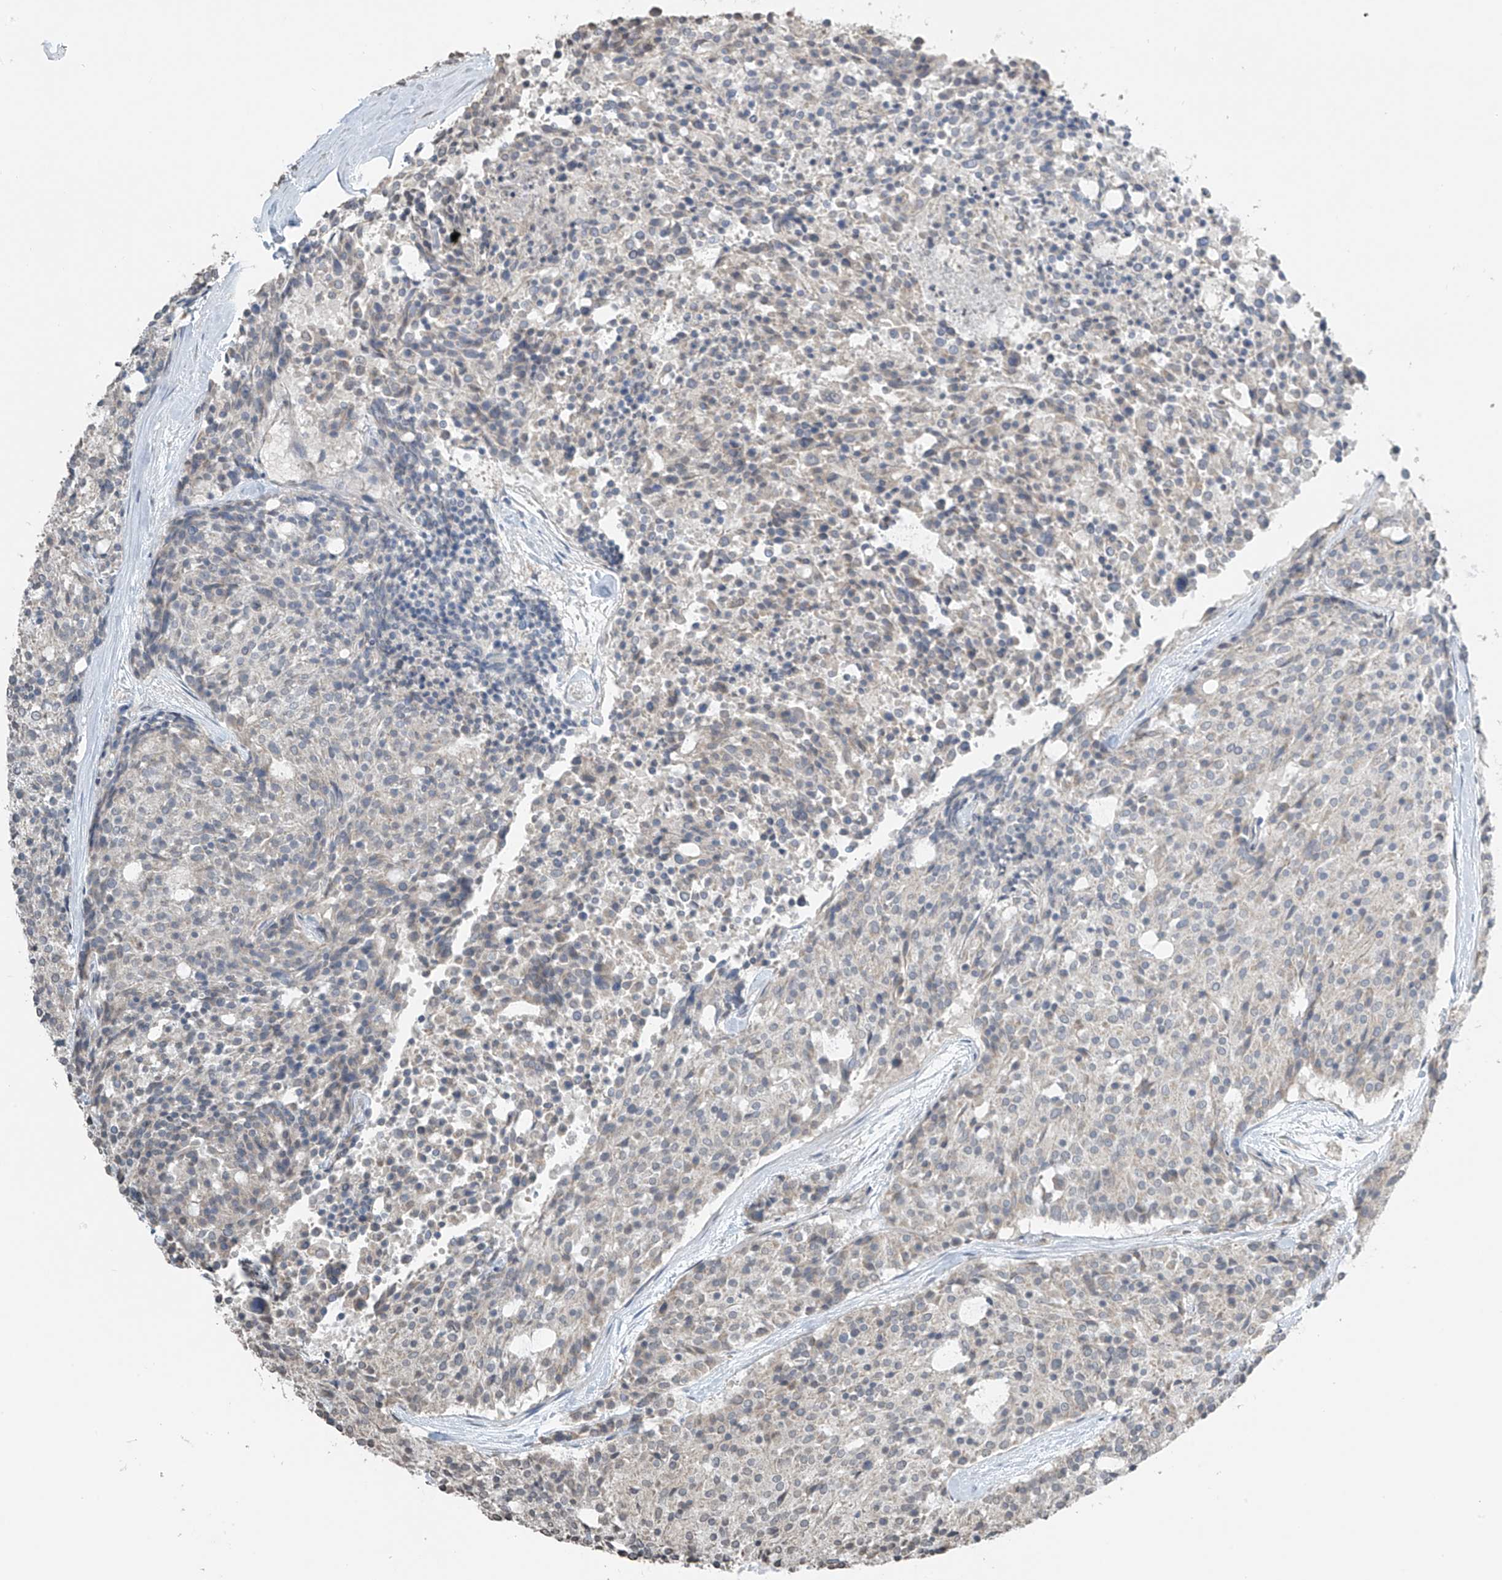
{"staining": {"intensity": "negative", "quantity": "none", "location": "none"}, "tissue": "carcinoid", "cell_type": "Tumor cells", "image_type": "cancer", "snomed": [{"axis": "morphology", "description": "Carcinoid, malignant, NOS"}, {"axis": "topography", "description": "Pancreas"}], "caption": "Immunohistochemical staining of human carcinoid demonstrates no significant expression in tumor cells.", "gene": "HOXA11", "patient": {"sex": "female", "age": 54}}